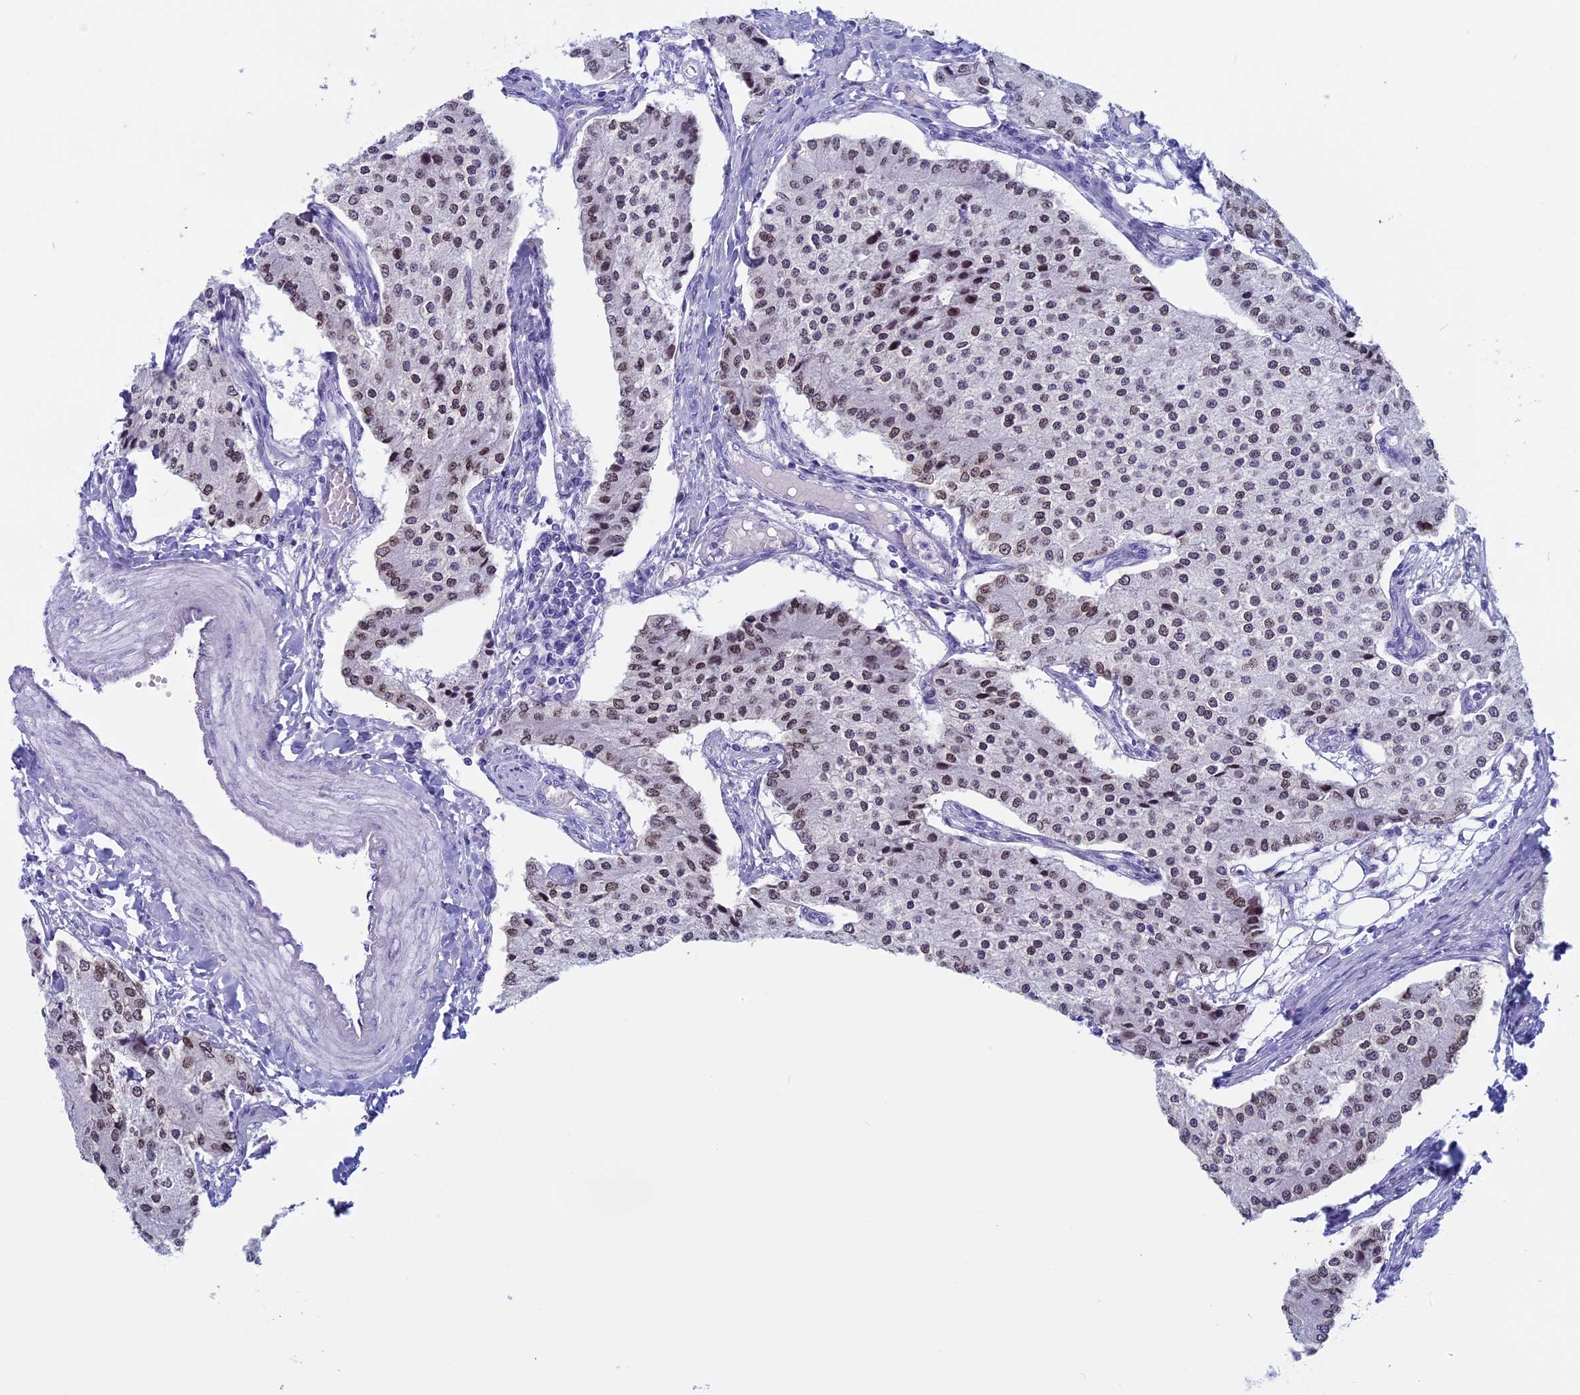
{"staining": {"intensity": "moderate", "quantity": "25%-75%", "location": "nuclear"}, "tissue": "carcinoid", "cell_type": "Tumor cells", "image_type": "cancer", "snomed": [{"axis": "morphology", "description": "Carcinoid, malignant, NOS"}, {"axis": "topography", "description": "Colon"}], "caption": "Protein expression by immunohistochemistry (IHC) demonstrates moderate nuclear staining in approximately 25%-75% of tumor cells in carcinoid (malignant).", "gene": "FAM169A", "patient": {"sex": "female", "age": 52}}